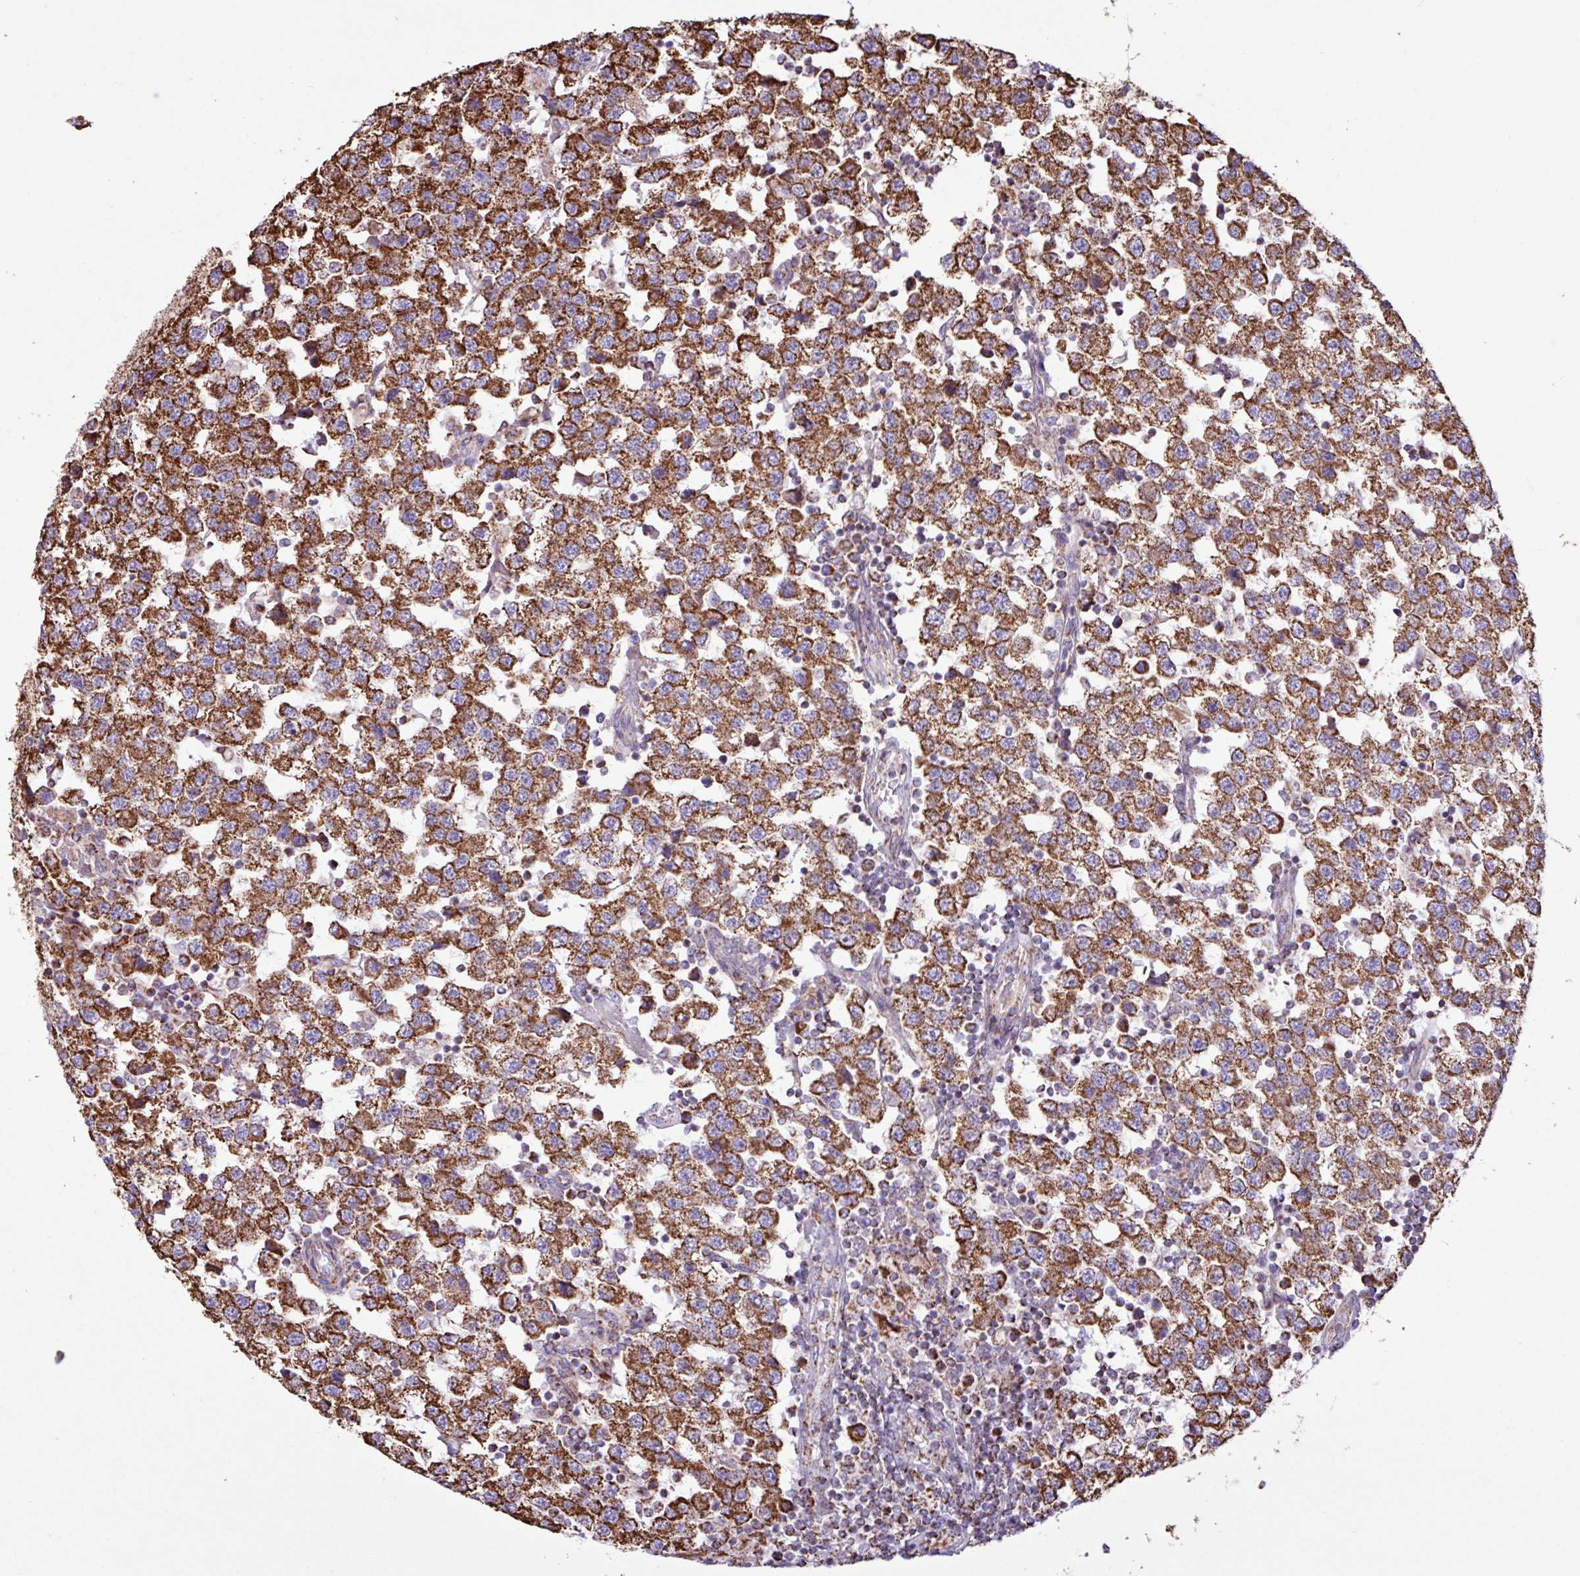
{"staining": {"intensity": "strong", "quantity": ">75%", "location": "cytoplasmic/membranous"}, "tissue": "testis cancer", "cell_type": "Tumor cells", "image_type": "cancer", "snomed": [{"axis": "morphology", "description": "Seminoma, NOS"}, {"axis": "topography", "description": "Testis"}], "caption": "This is an image of IHC staining of testis seminoma, which shows strong positivity in the cytoplasmic/membranous of tumor cells.", "gene": "RTL3", "patient": {"sex": "male", "age": 34}}